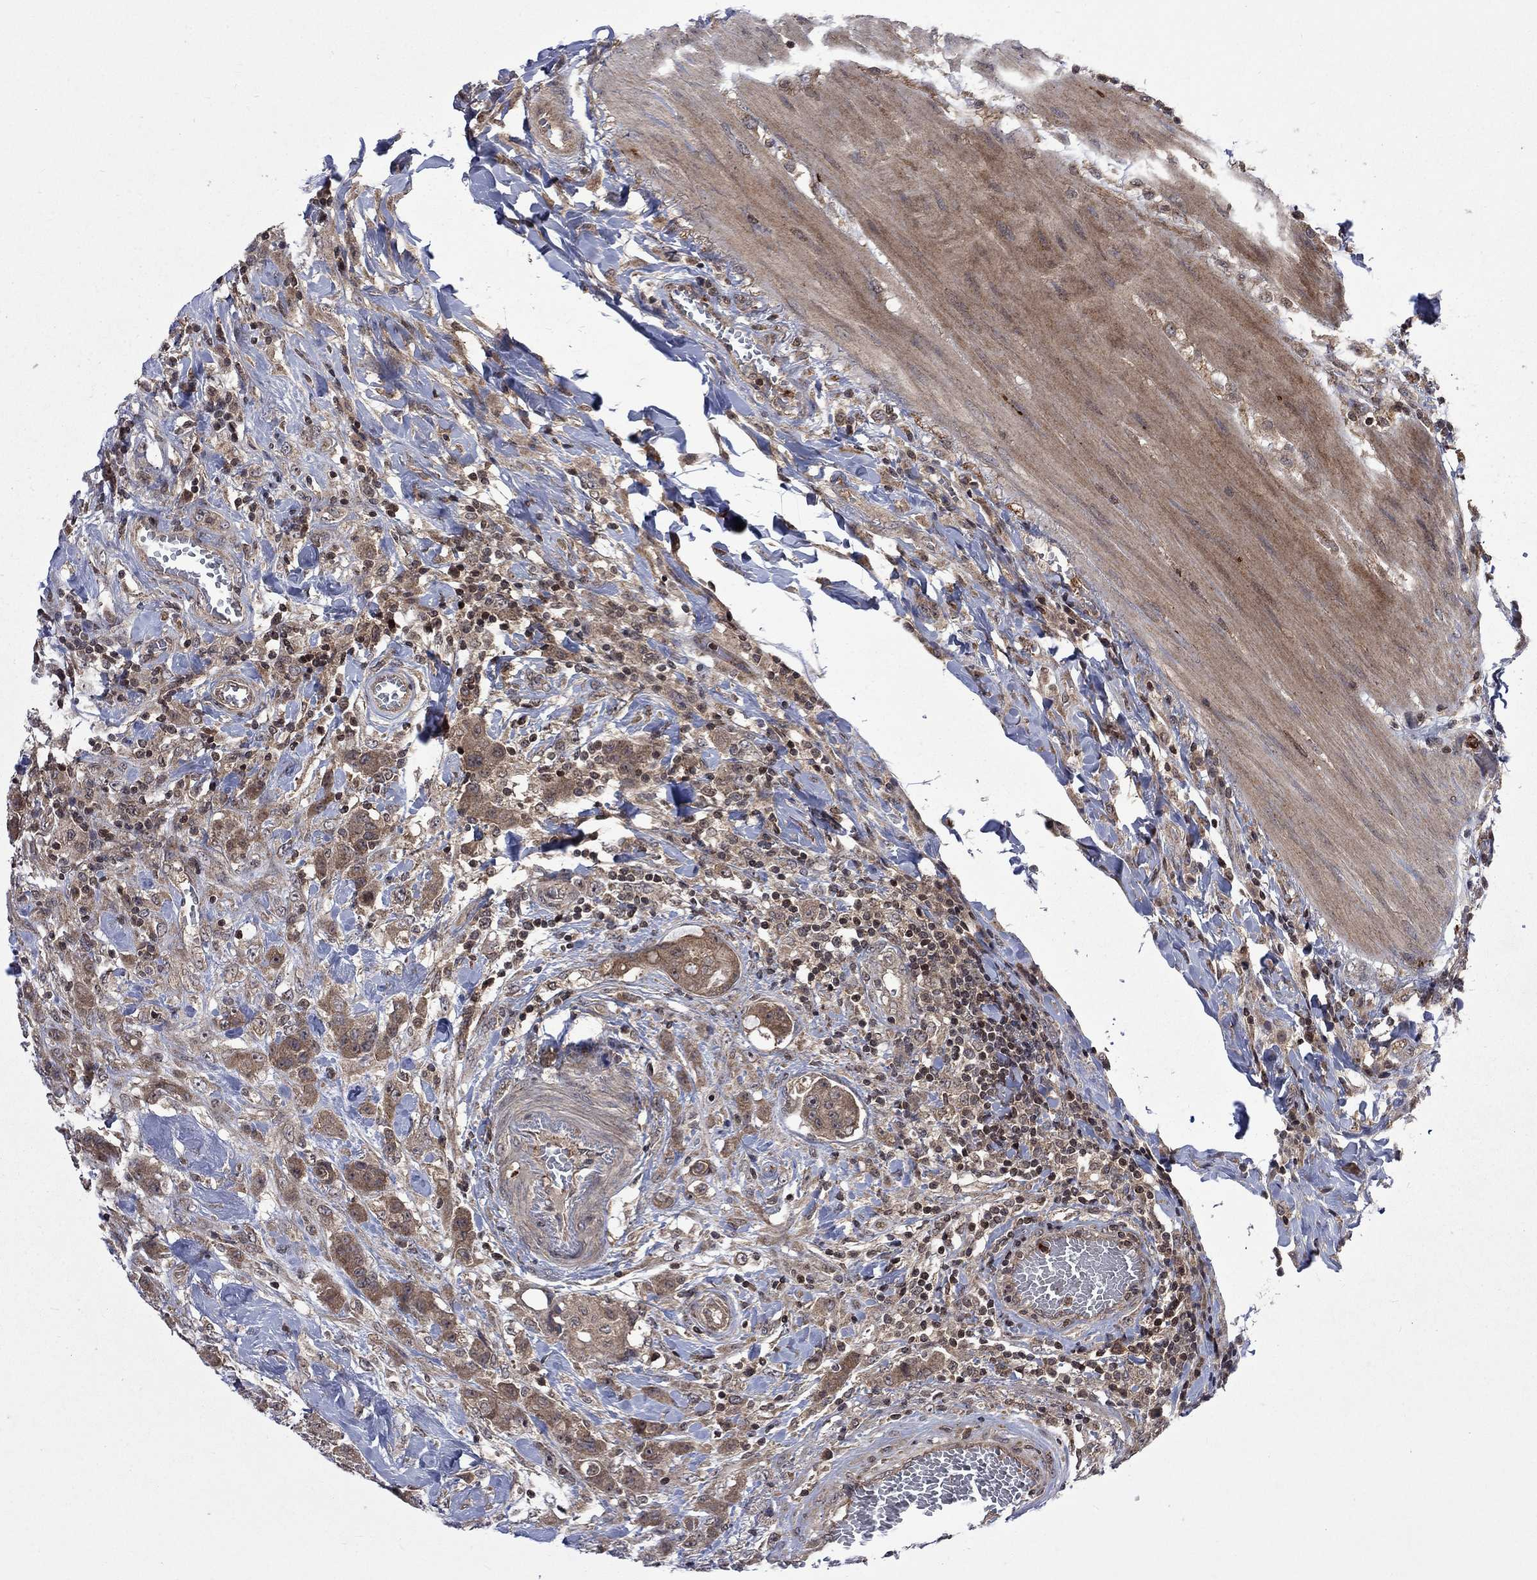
{"staining": {"intensity": "moderate", "quantity": ">75%", "location": "cytoplasmic/membranous"}, "tissue": "colorectal cancer", "cell_type": "Tumor cells", "image_type": "cancer", "snomed": [{"axis": "morphology", "description": "Adenocarcinoma, NOS"}, {"axis": "topography", "description": "Colon"}], "caption": "A photomicrograph of human colorectal cancer (adenocarcinoma) stained for a protein shows moderate cytoplasmic/membranous brown staining in tumor cells. Using DAB (brown) and hematoxylin (blue) stains, captured at high magnification using brightfield microscopy.", "gene": "TMEM33", "patient": {"sex": "female", "age": 48}}